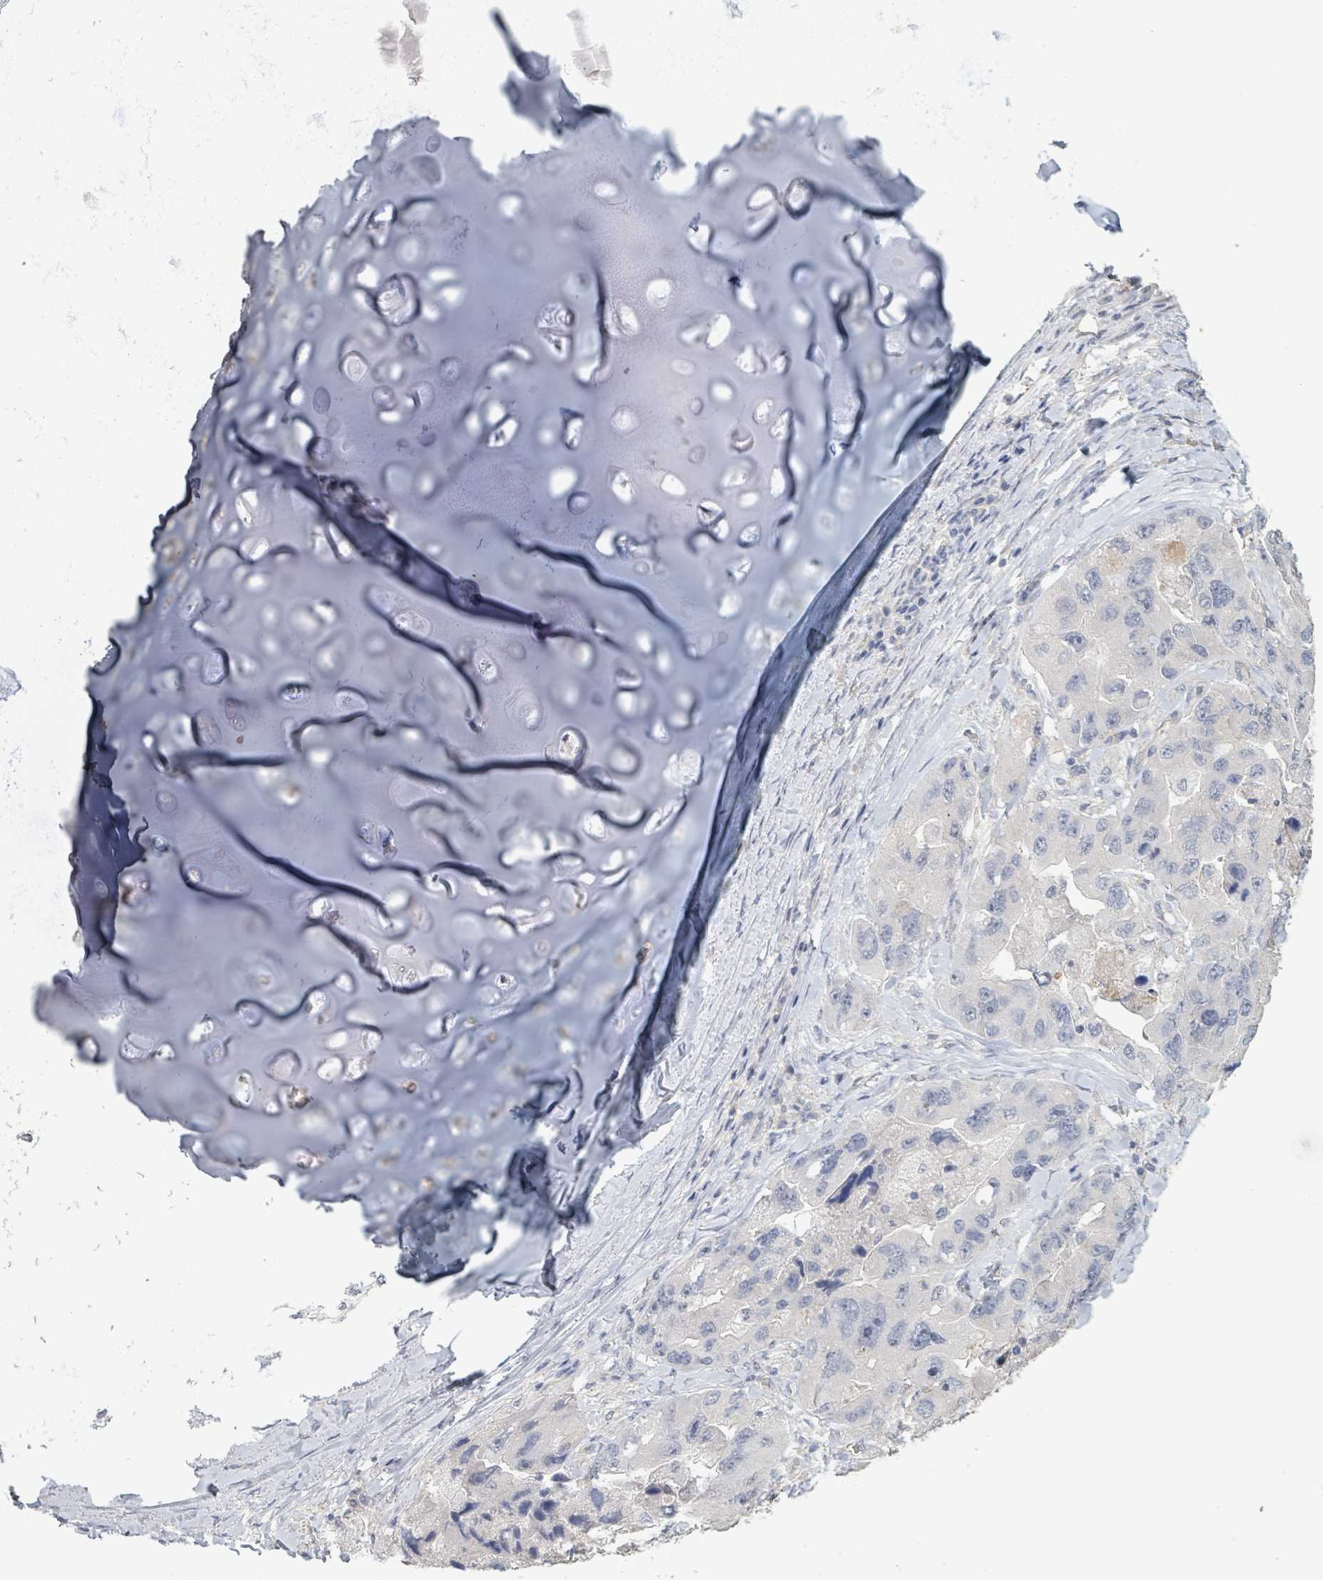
{"staining": {"intensity": "negative", "quantity": "none", "location": "none"}, "tissue": "lung cancer", "cell_type": "Tumor cells", "image_type": "cancer", "snomed": [{"axis": "morphology", "description": "Adenocarcinoma, NOS"}, {"axis": "topography", "description": "Lung"}], "caption": "There is no significant staining in tumor cells of lung adenocarcinoma.", "gene": "PLAUR", "patient": {"sex": "female", "age": 54}}